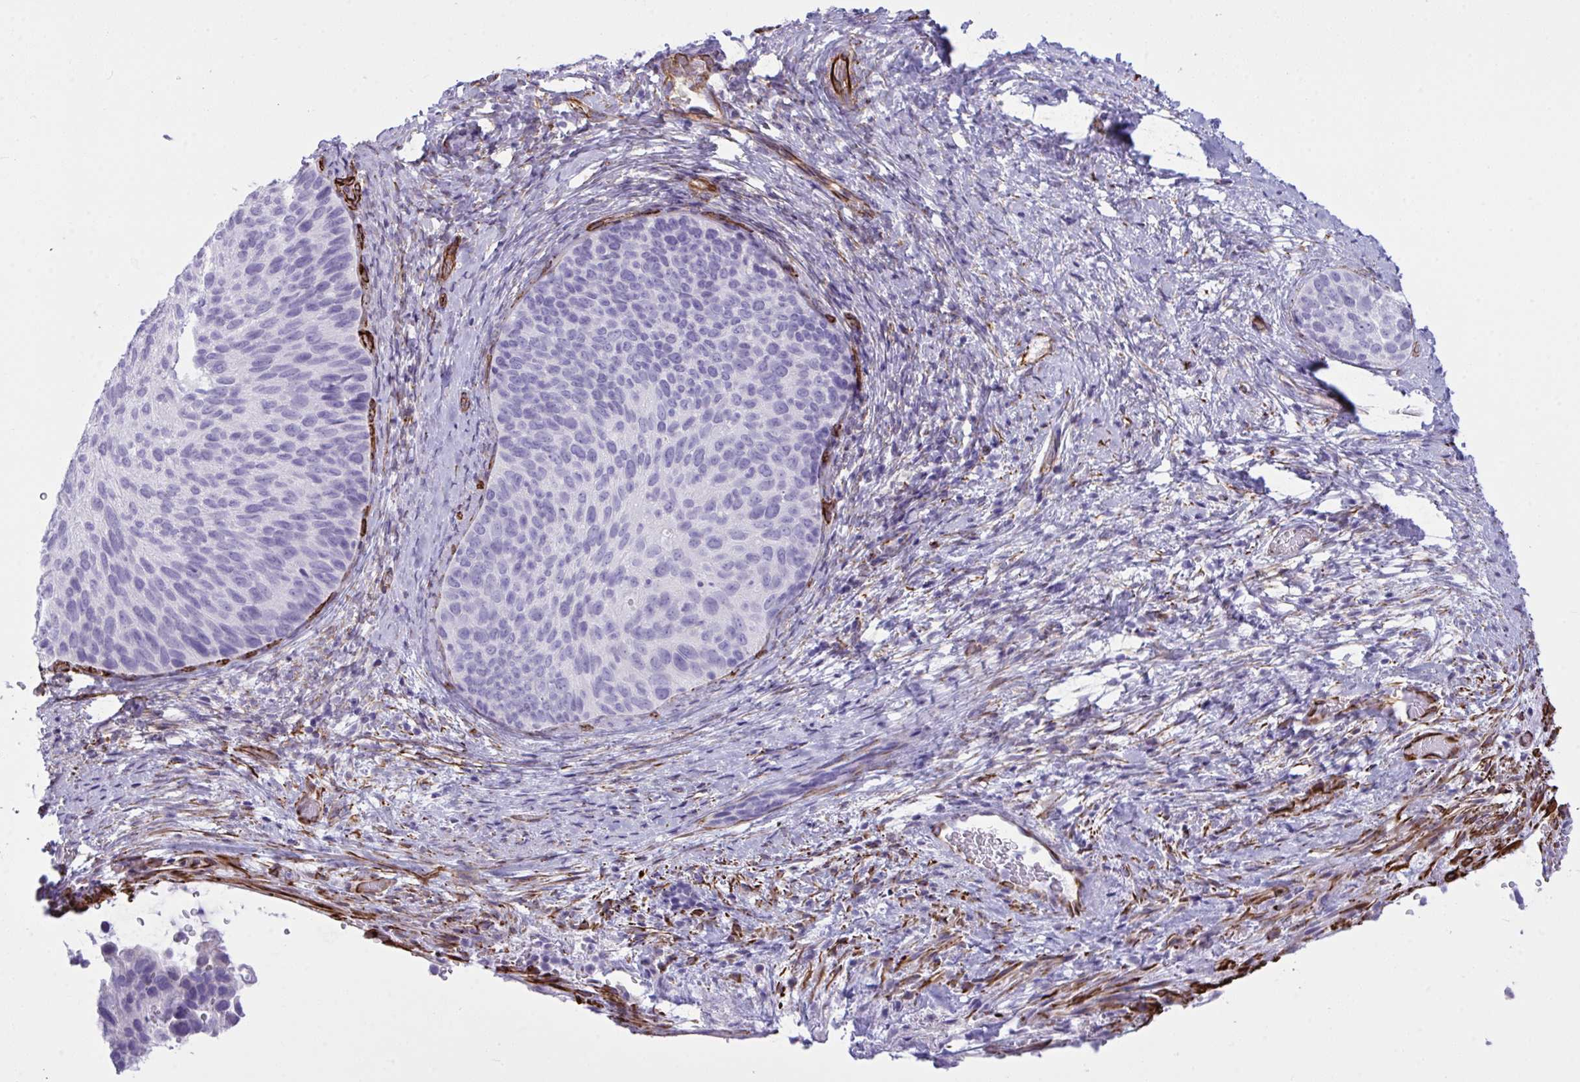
{"staining": {"intensity": "negative", "quantity": "none", "location": "none"}, "tissue": "cervical cancer", "cell_type": "Tumor cells", "image_type": "cancer", "snomed": [{"axis": "morphology", "description": "Squamous cell carcinoma, NOS"}, {"axis": "topography", "description": "Cervix"}], "caption": "This is an immunohistochemistry micrograph of human cervical squamous cell carcinoma. There is no staining in tumor cells.", "gene": "SLC35B1", "patient": {"sex": "female", "age": 80}}